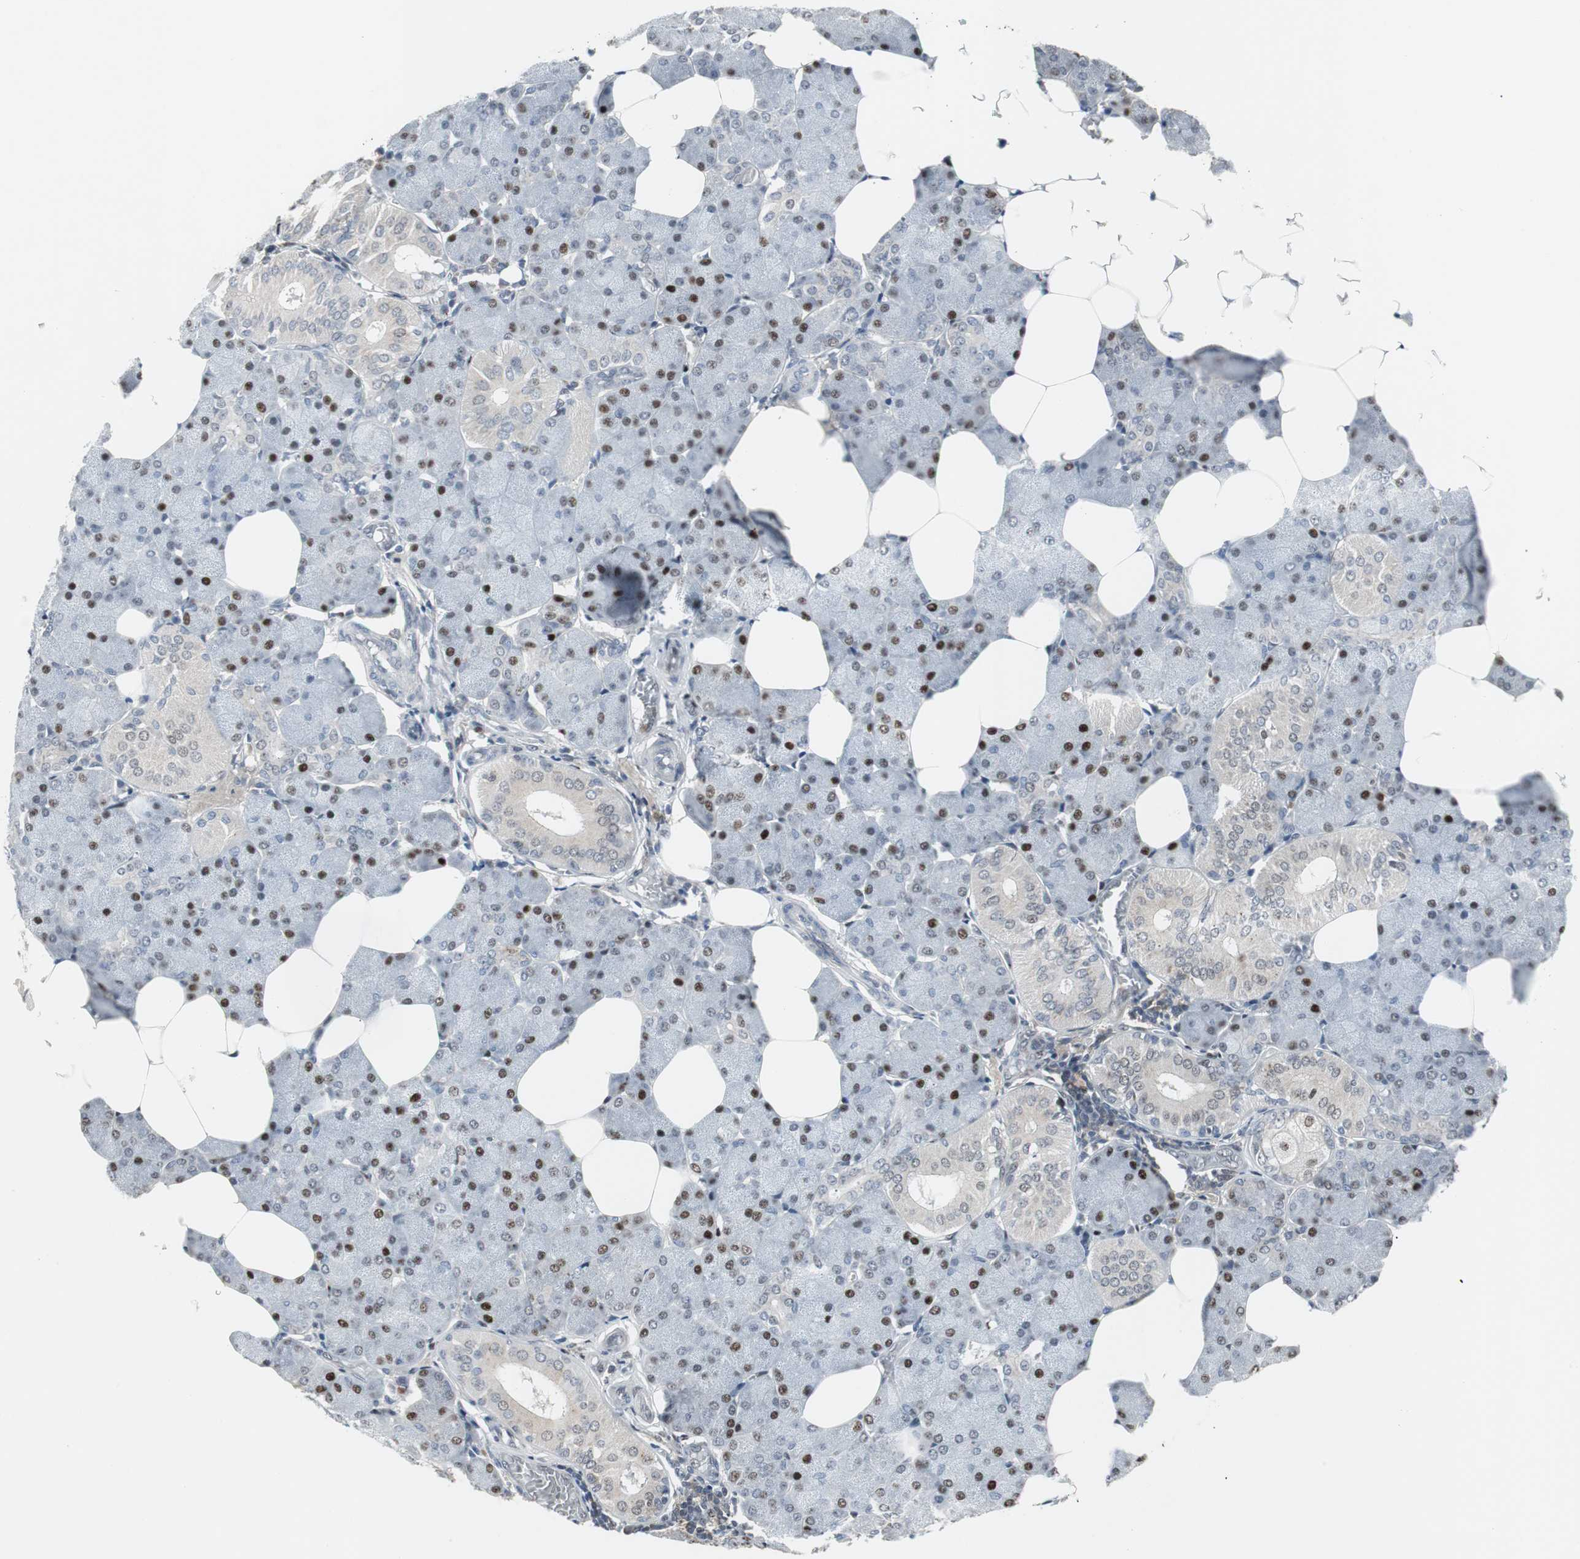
{"staining": {"intensity": "strong", "quantity": "25%-75%", "location": "nuclear"}, "tissue": "salivary gland", "cell_type": "Glandular cells", "image_type": "normal", "snomed": [{"axis": "morphology", "description": "Normal tissue, NOS"}, {"axis": "morphology", "description": "Adenoma, NOS"}, {"axis": "topography", "description": "Salivary gland"}], "caption": "This micrograph displays benign salivary gland stained with immunohistochemistry (IHC) to label a protein in brown. The nuclear of glandular cells show strong positivity for the protein. Nuclei are counter-stained blue.", "gene": "GRK2", "patient": {"sex": "female", "age": 32}}